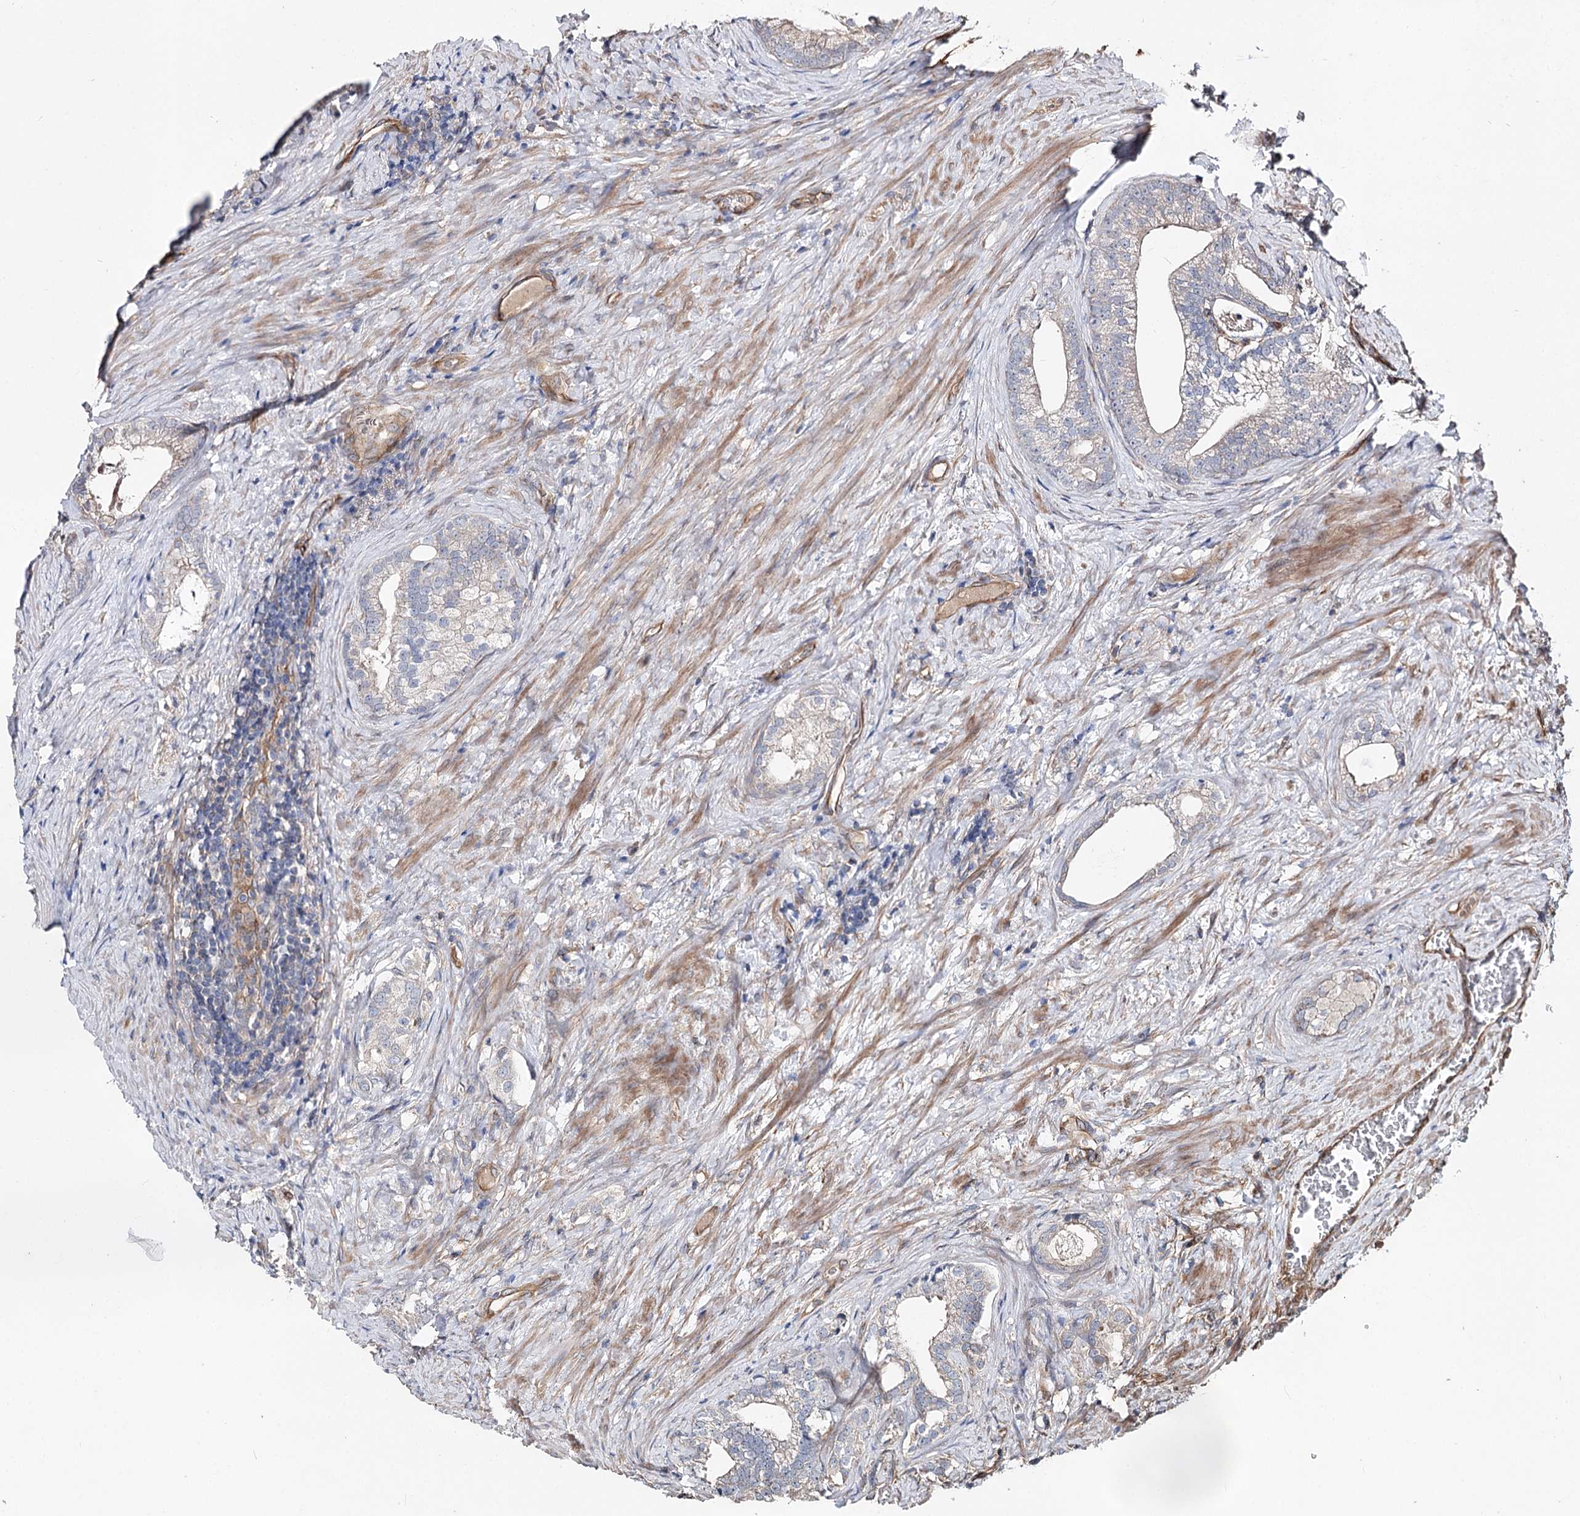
{"staining": {"intensity": "negative", "quantity": "none", "location": "none"}, "tissue": "prostate cancer", "cell_type": "Tumor cells", "image_type": "cancer", "snomed": [{"axis": "morphology", "description": "Adenocarcinoma, Low grade"}, {"axis": "topography", "description": "Prostate"}], "caption": "The IHC histopathology image has no significant staining in tumor cells of adenocarcinoma (low-grade) (prostate) tissue.", "gene": "SPART", "patient": {"sex": "male", "age": 71}}